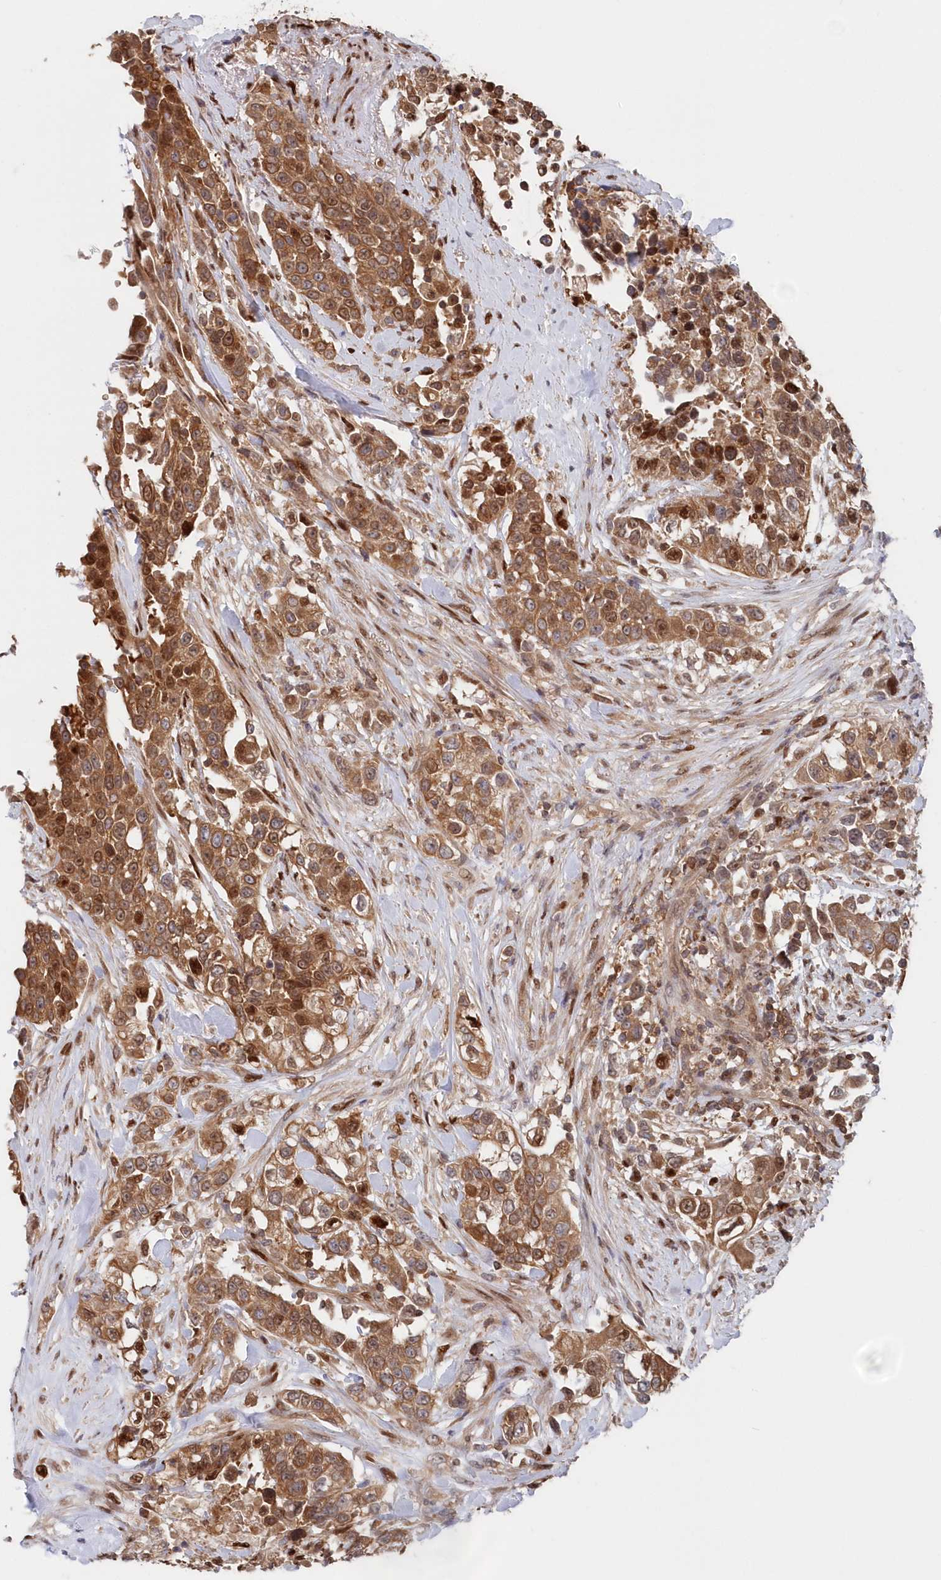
{"staining": {"intensity": "strong", "quantity": ">75%", "location": "cytoplasmic/membranous,nuclear"}, "tissue": "urothelial cancer", "cell_type": "Tumor cells", "image_type": "cancer", "snomed": [{"axis": "morphology", "description": "Urothelial carcinoma, High grade"}, {"axis": "topography", "description": "Urinary bladder"}], "caption": "Immunohistochemical staining of human high-grade urothelial carcinoma shows high levels of strong cytoplasmic/membranous and nuclear positivity in approximately >75% of tumor cells.", "gene": "ABHD14B", "patient": {"sex": "female", "age": 80}}